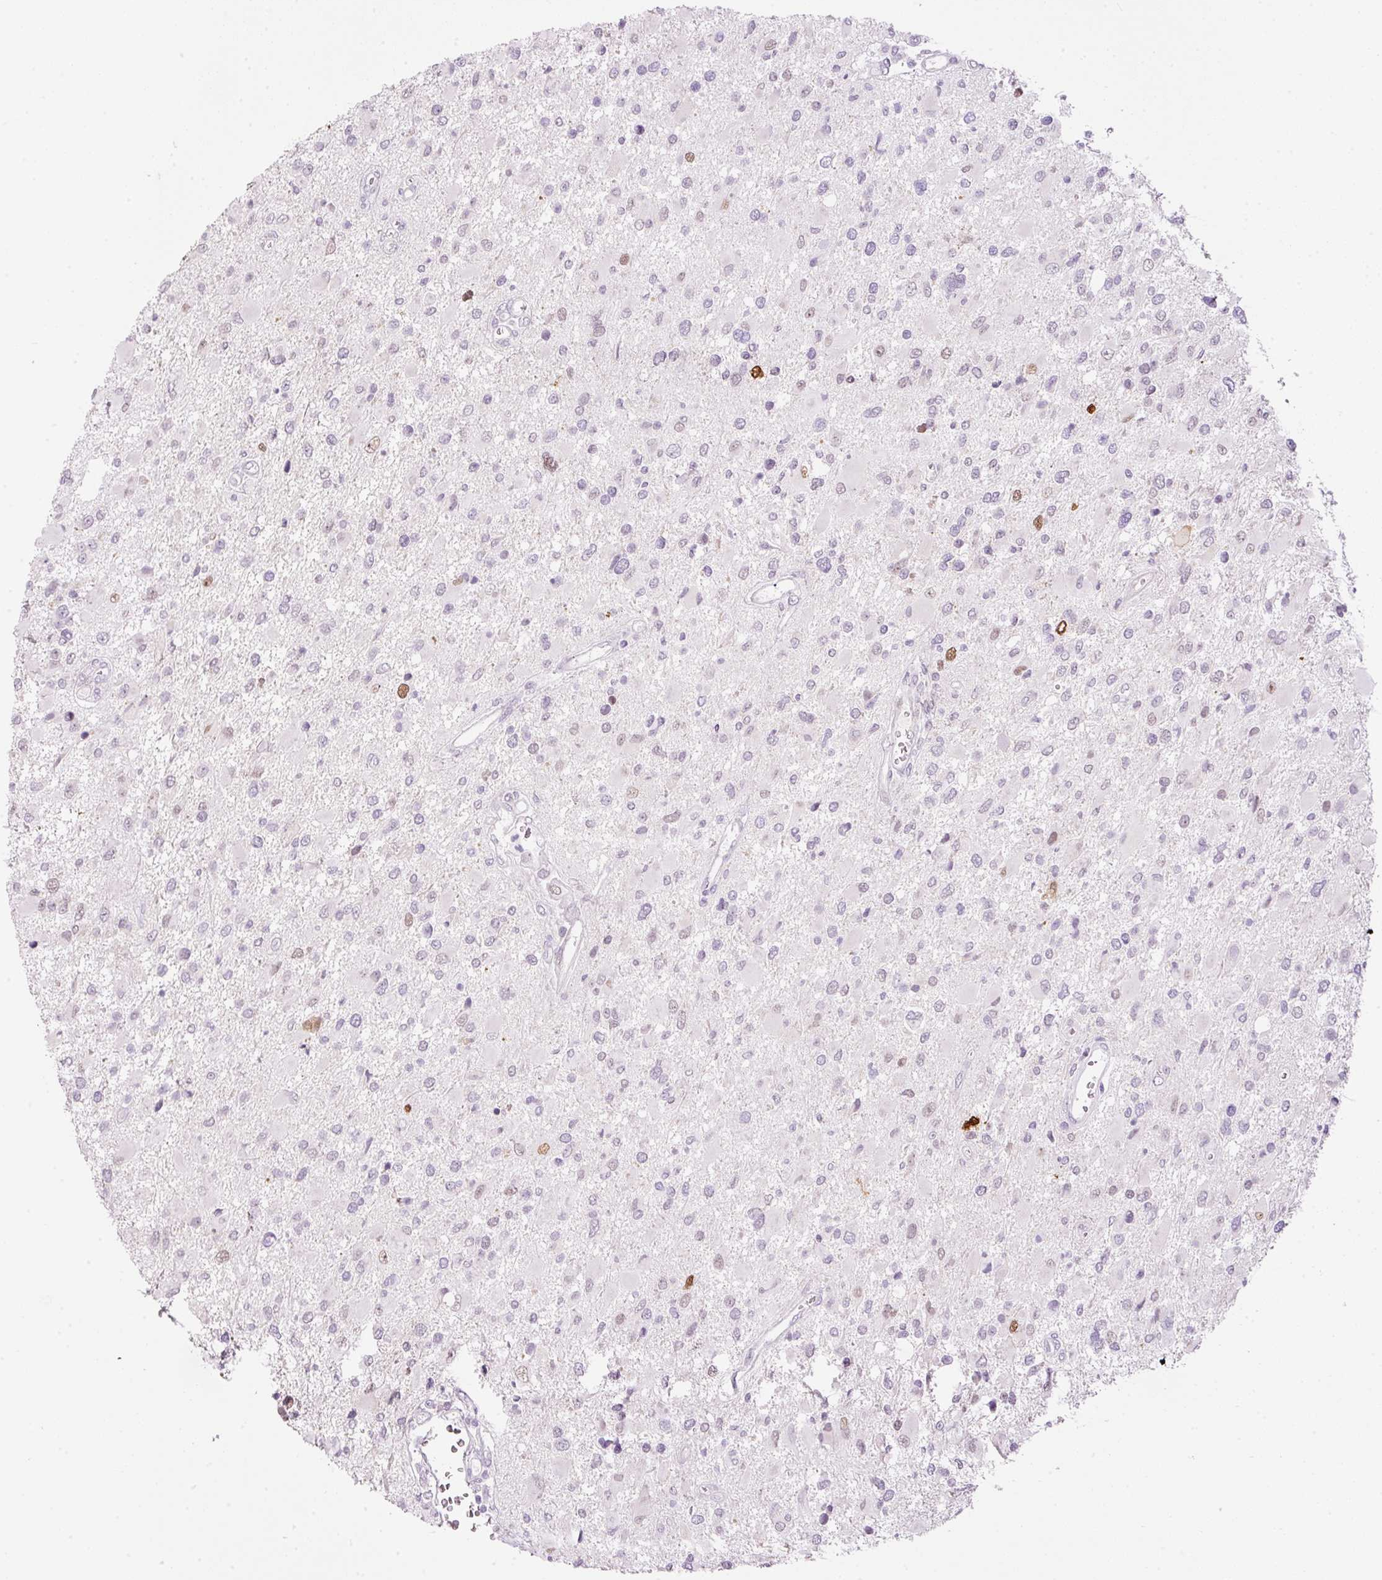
{"staining": {"intensity": "moderate", "quantity": "<25%", "location": "nuclear"}, "tissue": "glioma", "cell_type": "Tumor cells", "image_type": "cancer", "snomed": [{"axis": "morphology", "description": "Glioma, malignant, High grade"}, {"axis": "topography", "description": "Brain"}], "caption": "Moderate nuclear protein staining is present in approximately <25% of tumor cells in glioma.", "gene": "KPNA2", "patient": {"sex": "male", "age": 53}}